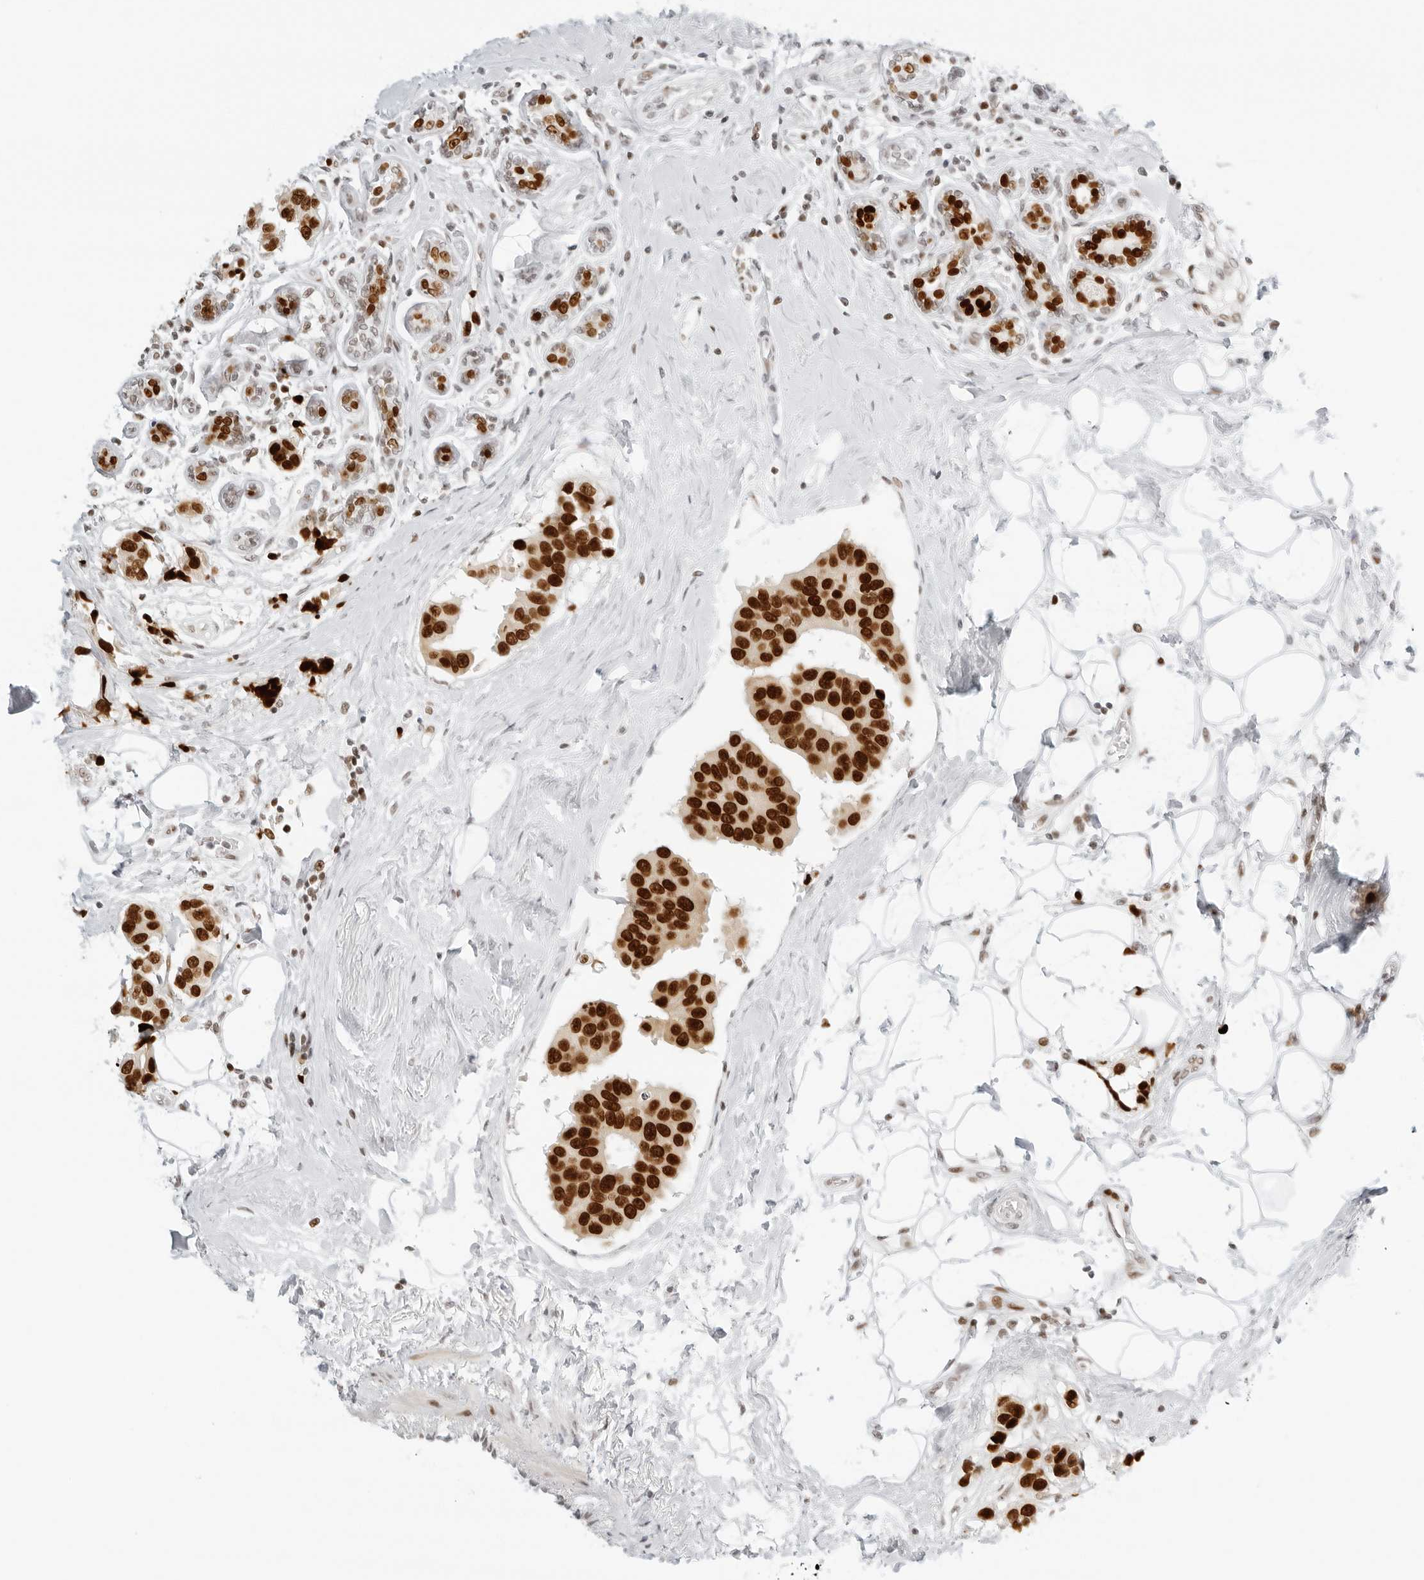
{"staining": {"intensity": "strong", "quantity": ">75%", "location": "nuclear"}, "tissue": "breast cancer", "cell_type": "Tumor cells", "image_type": "cancer", "snomed": [{"axis": "morphology", "description": "Normal tissue, NOS"}, {"axis": "morphology", "description": "Duct carcinoma"}, {"axis": "topography", "description": "Breast"}], "caption": "Tumor cells exhibit high levels of strong nuclear staining in about >75% of cells in human breast cancer (infiltrating ductal carcinoma). The protein is shown in brown color, while the nuclei are stained blue.", "gene": "RCC1", "patient": {"sex": "female", "age": 39}}